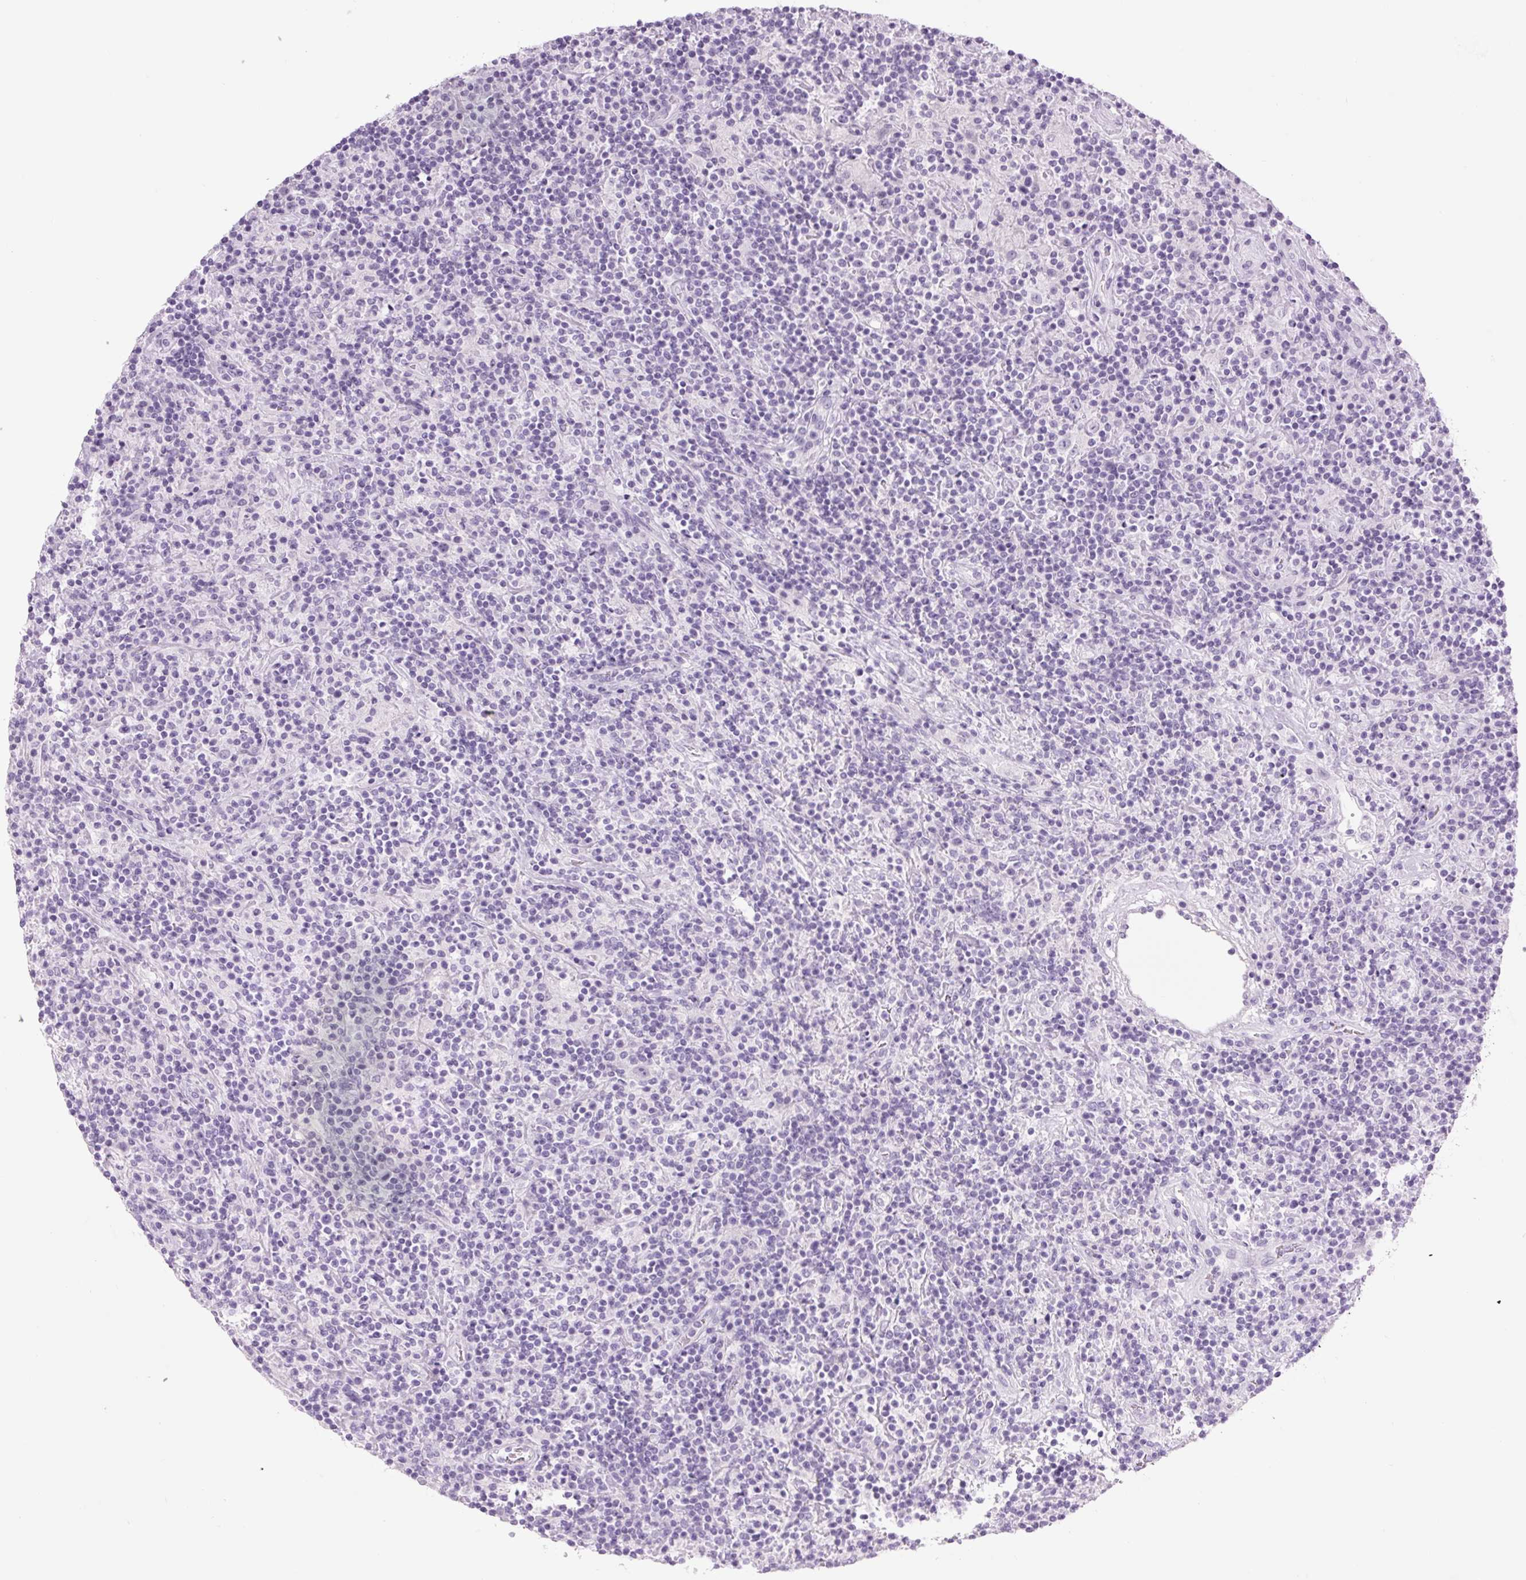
{"staining": {"intensity": "negative", "quantity": "none", "location": "none"}, "tissue": "lymphoma", "cell_type": "Tumor cells", "image_type": "cancer", "snomed": [{"axis": "morphology", "description": "Hodgkin's disease, NOS"}, {"axis": "topography", "description": "Lymph node"}], "caption": "Protein analysis of Hodgkin's disease displays no significant positivity in tumor cells.", "gene": "COL9A2", "patient": {"sex": "male", "age": 70}}